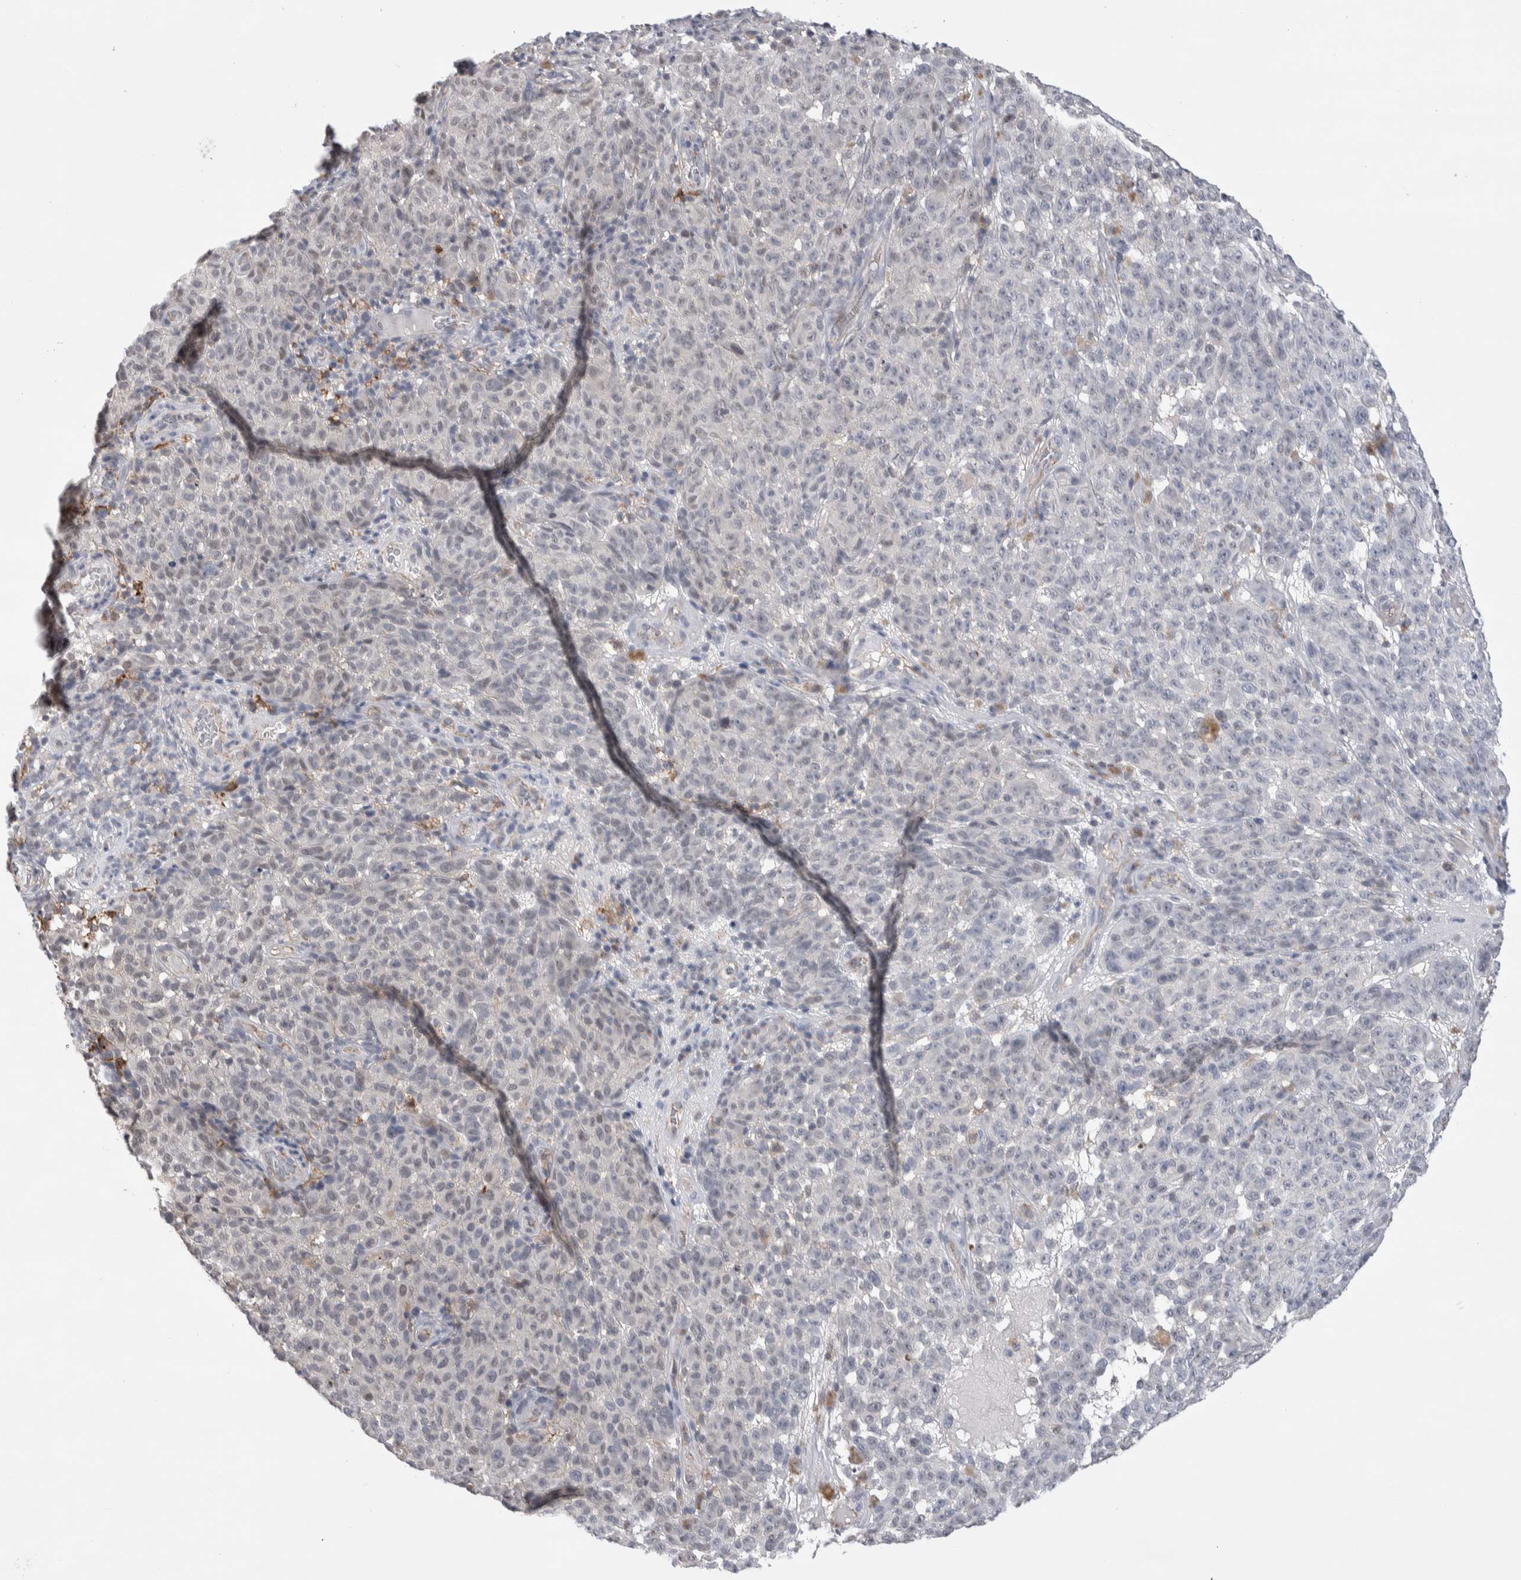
{"staining": {"intensity": "negative", "quantity": "none", "location": "none"}, "tissue": "melanoma", "cell_type": "Tumor cells", "image_type": "cancer", "snomed": [{"axis": "morphology", "description": "Malignant melanoma, NOS"}, {"axis": "topography", "description": "Skin"}], "caption": "Tumor cells show no significant protein positivity in malignant melanoma.", "gene": "ZBTB49", "patient": {"sex": "female", "age": 82}}